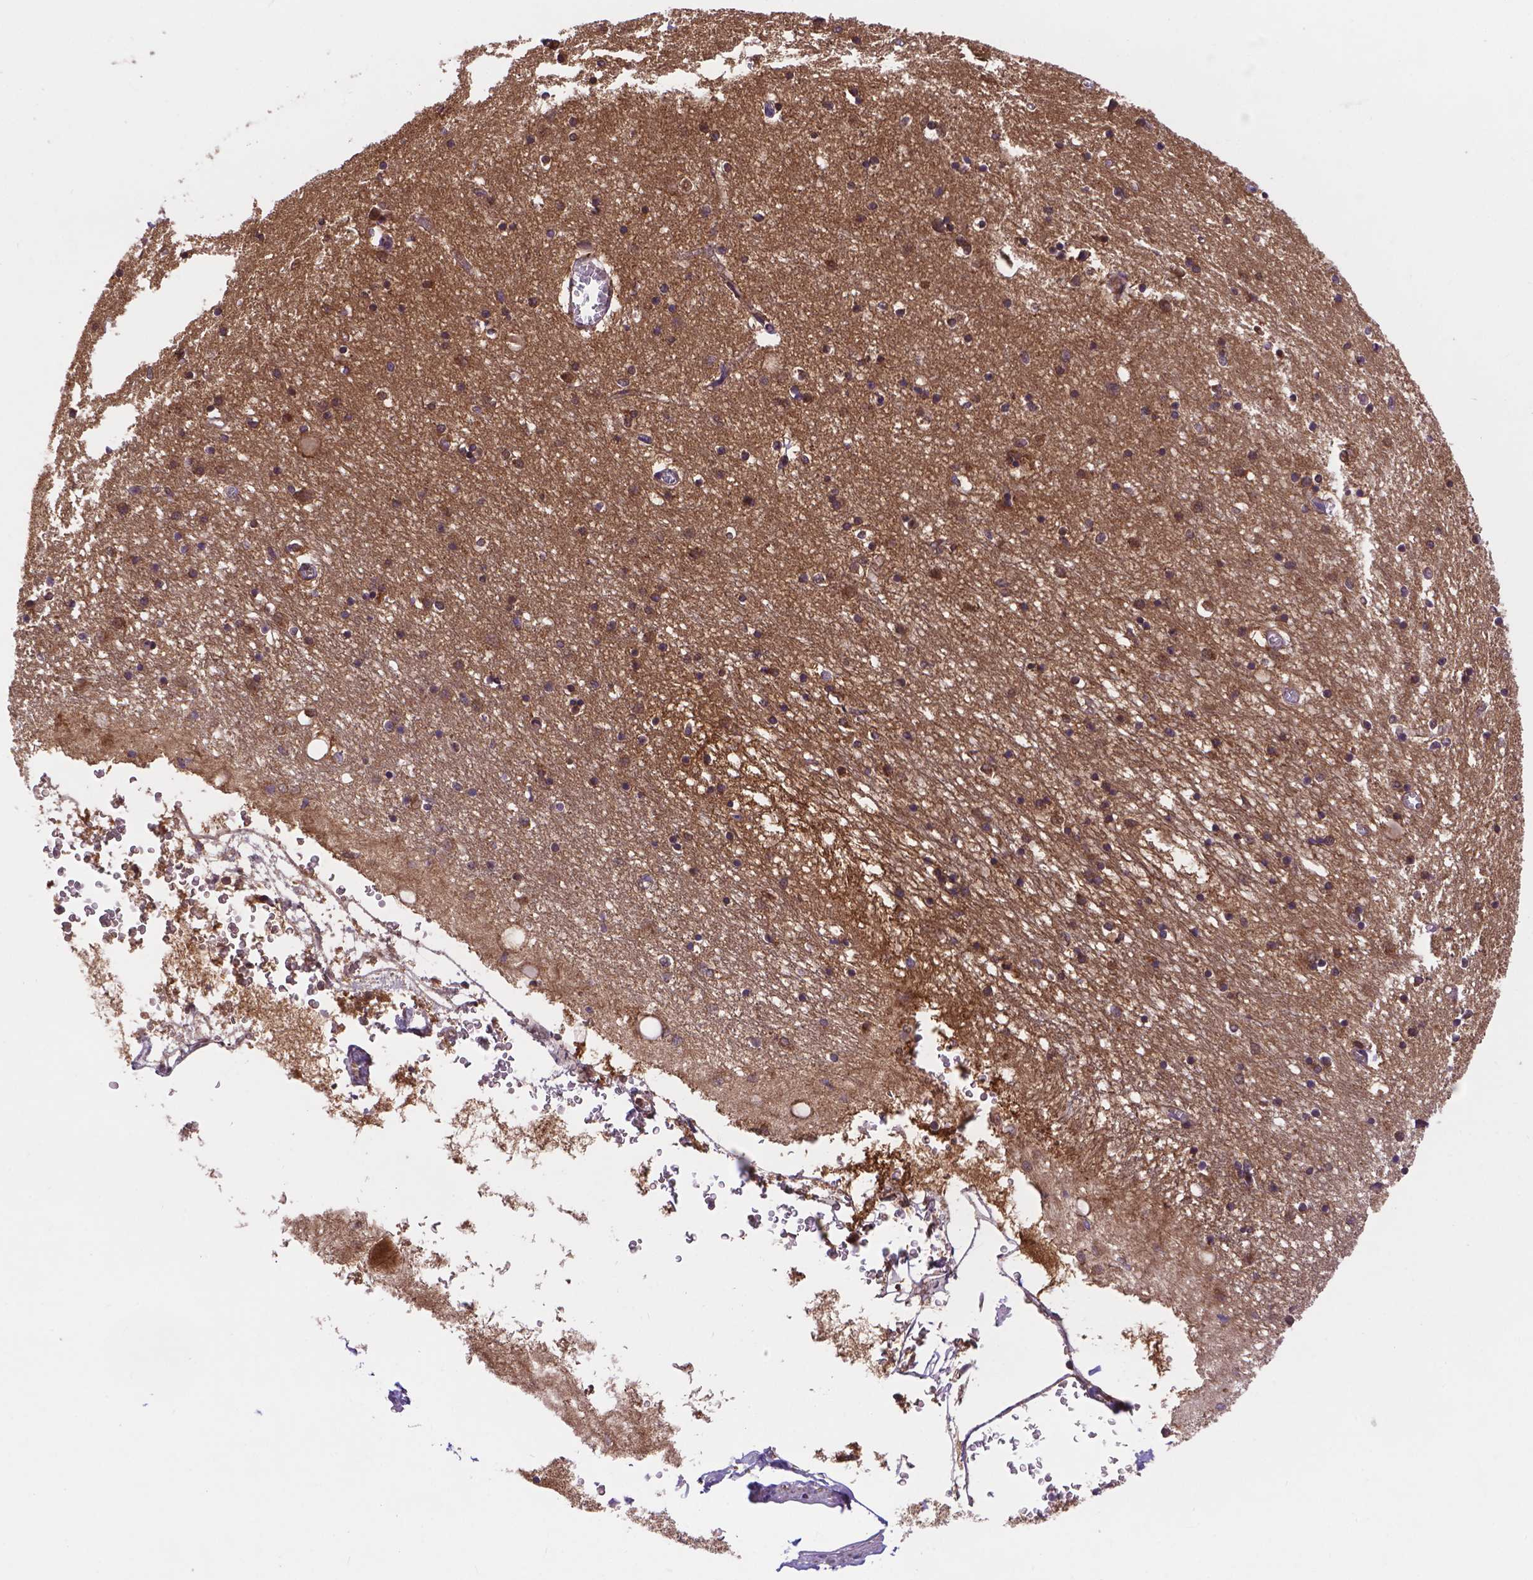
{"staining": {"intensity": "moderate", "quantity": "25%-75%", "location": "cytoplasmic/membranous,nuclear"}, "tissue": "hippocampus", "cell_type": "Glial cells", "image_type": "normal", "snomed": [{"axis": "morphology", "description": "Normal tissue, NOS"}, {"axis": "topography", "description": "Lateral ventricle wall"}, {"axis": "topography", "description": "Hippocampus"}], "caption": "Immunohistochemical staining of benign hippocampus demonstrates 25%-75% levels of moderate cytoplasmic/membranous,nuclear protein staining in approximately 25%-75% of glial cells. The protein is stained brown, and the nuclei are stained in blue (DAB (3,3'-diaminobenzidine) IHC with brightfield microscopy, high magnification).", "gene": "AK3", "patient": {"sex": "female", "age": 63}}